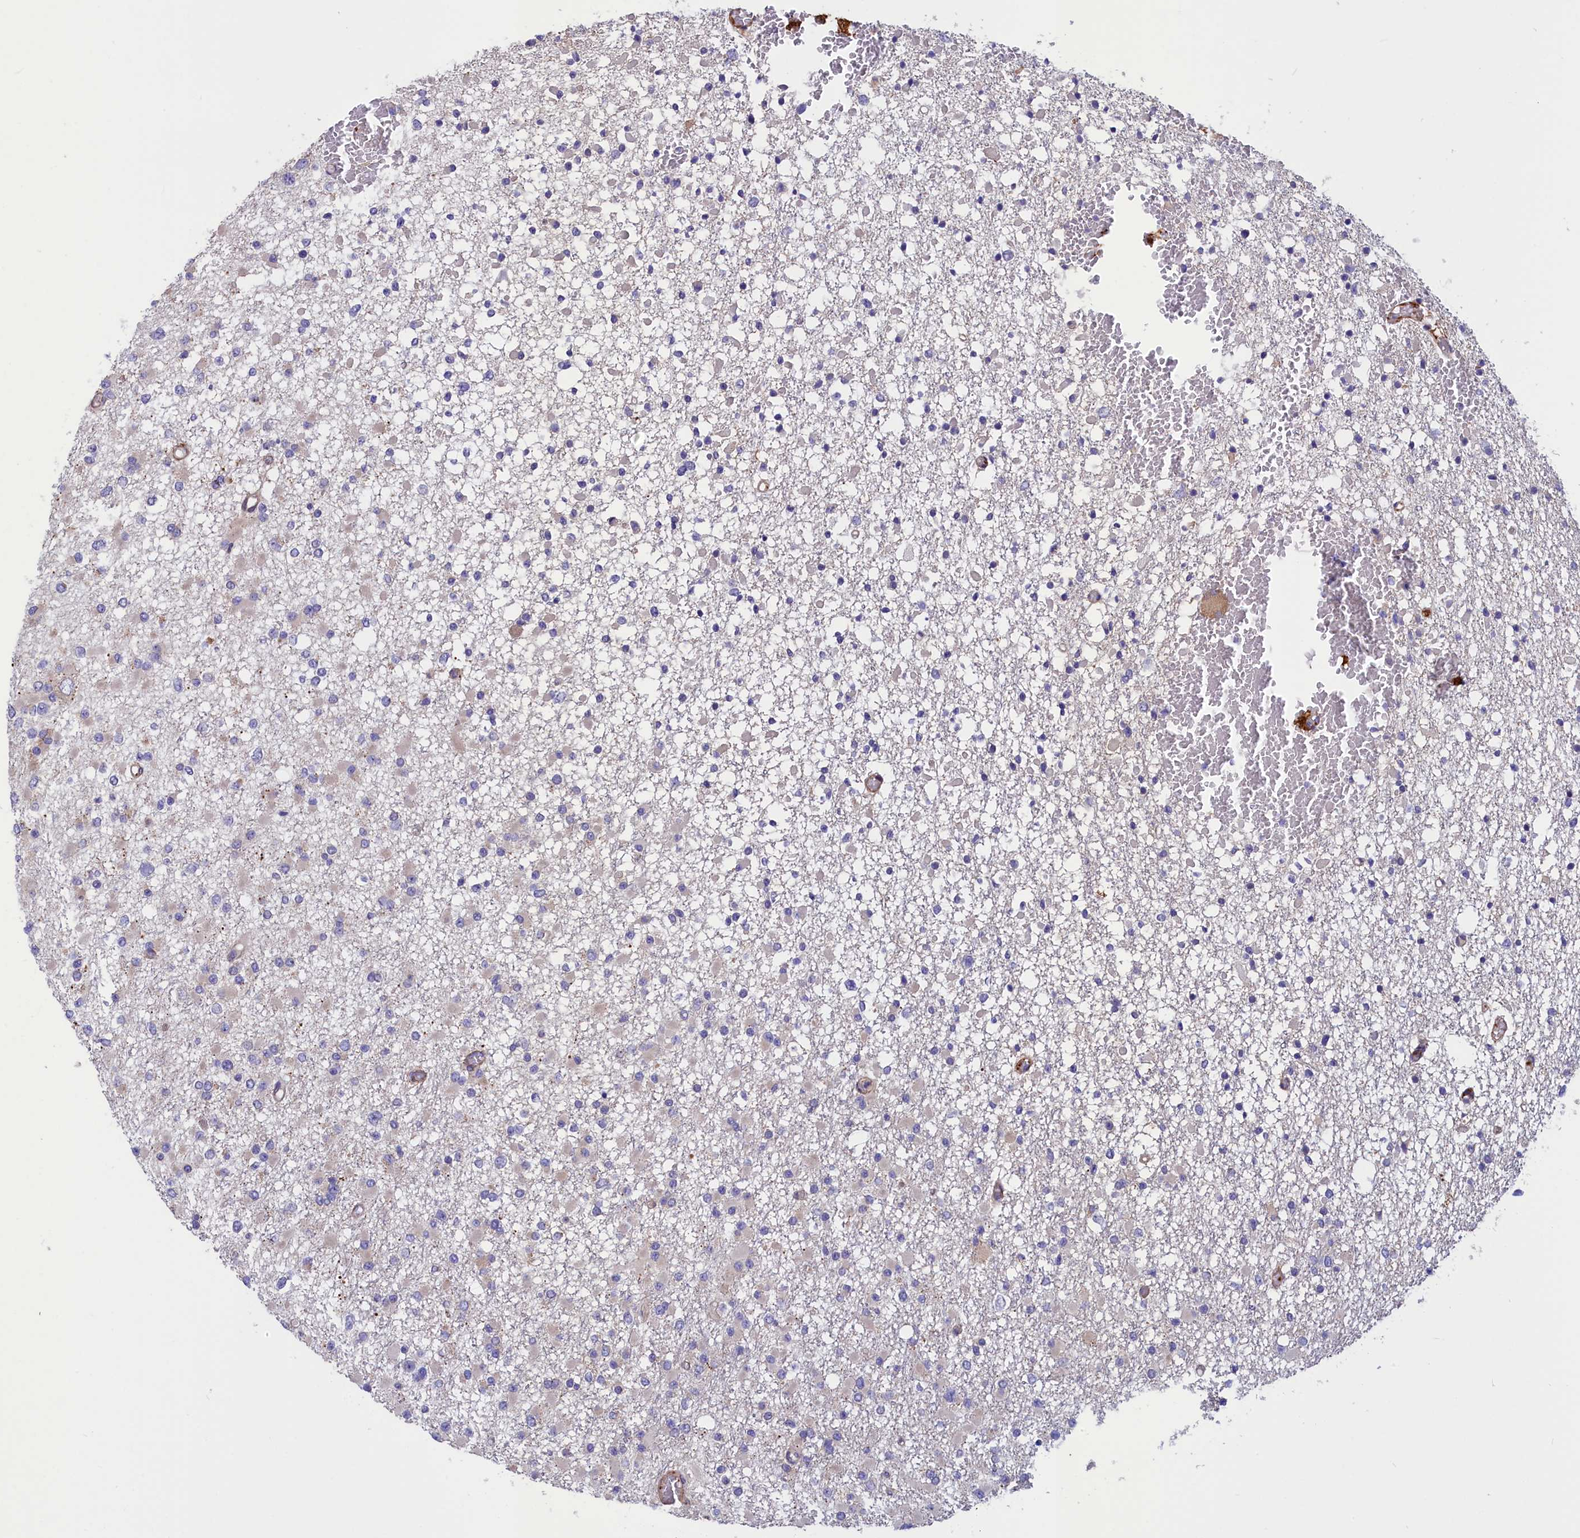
{"staining": {"intensity": "negative", "quantity": "none", "location": "none"}, "tissue": "glioma", "cell_type": "Tumor cells", "image_type": "cancer", "snomed": [{"axis": "morphology", "description": "Glioma, malignant, Low grade"}, {"axis": "topography", "description": "Brain"}], "caption": "Human glioma stained for a protein using immunohistochemistry (IHC) reveals no staining in tumor cells.", "gene": "AMDHD2", "patient": {"sex": "female", "age": 22}}